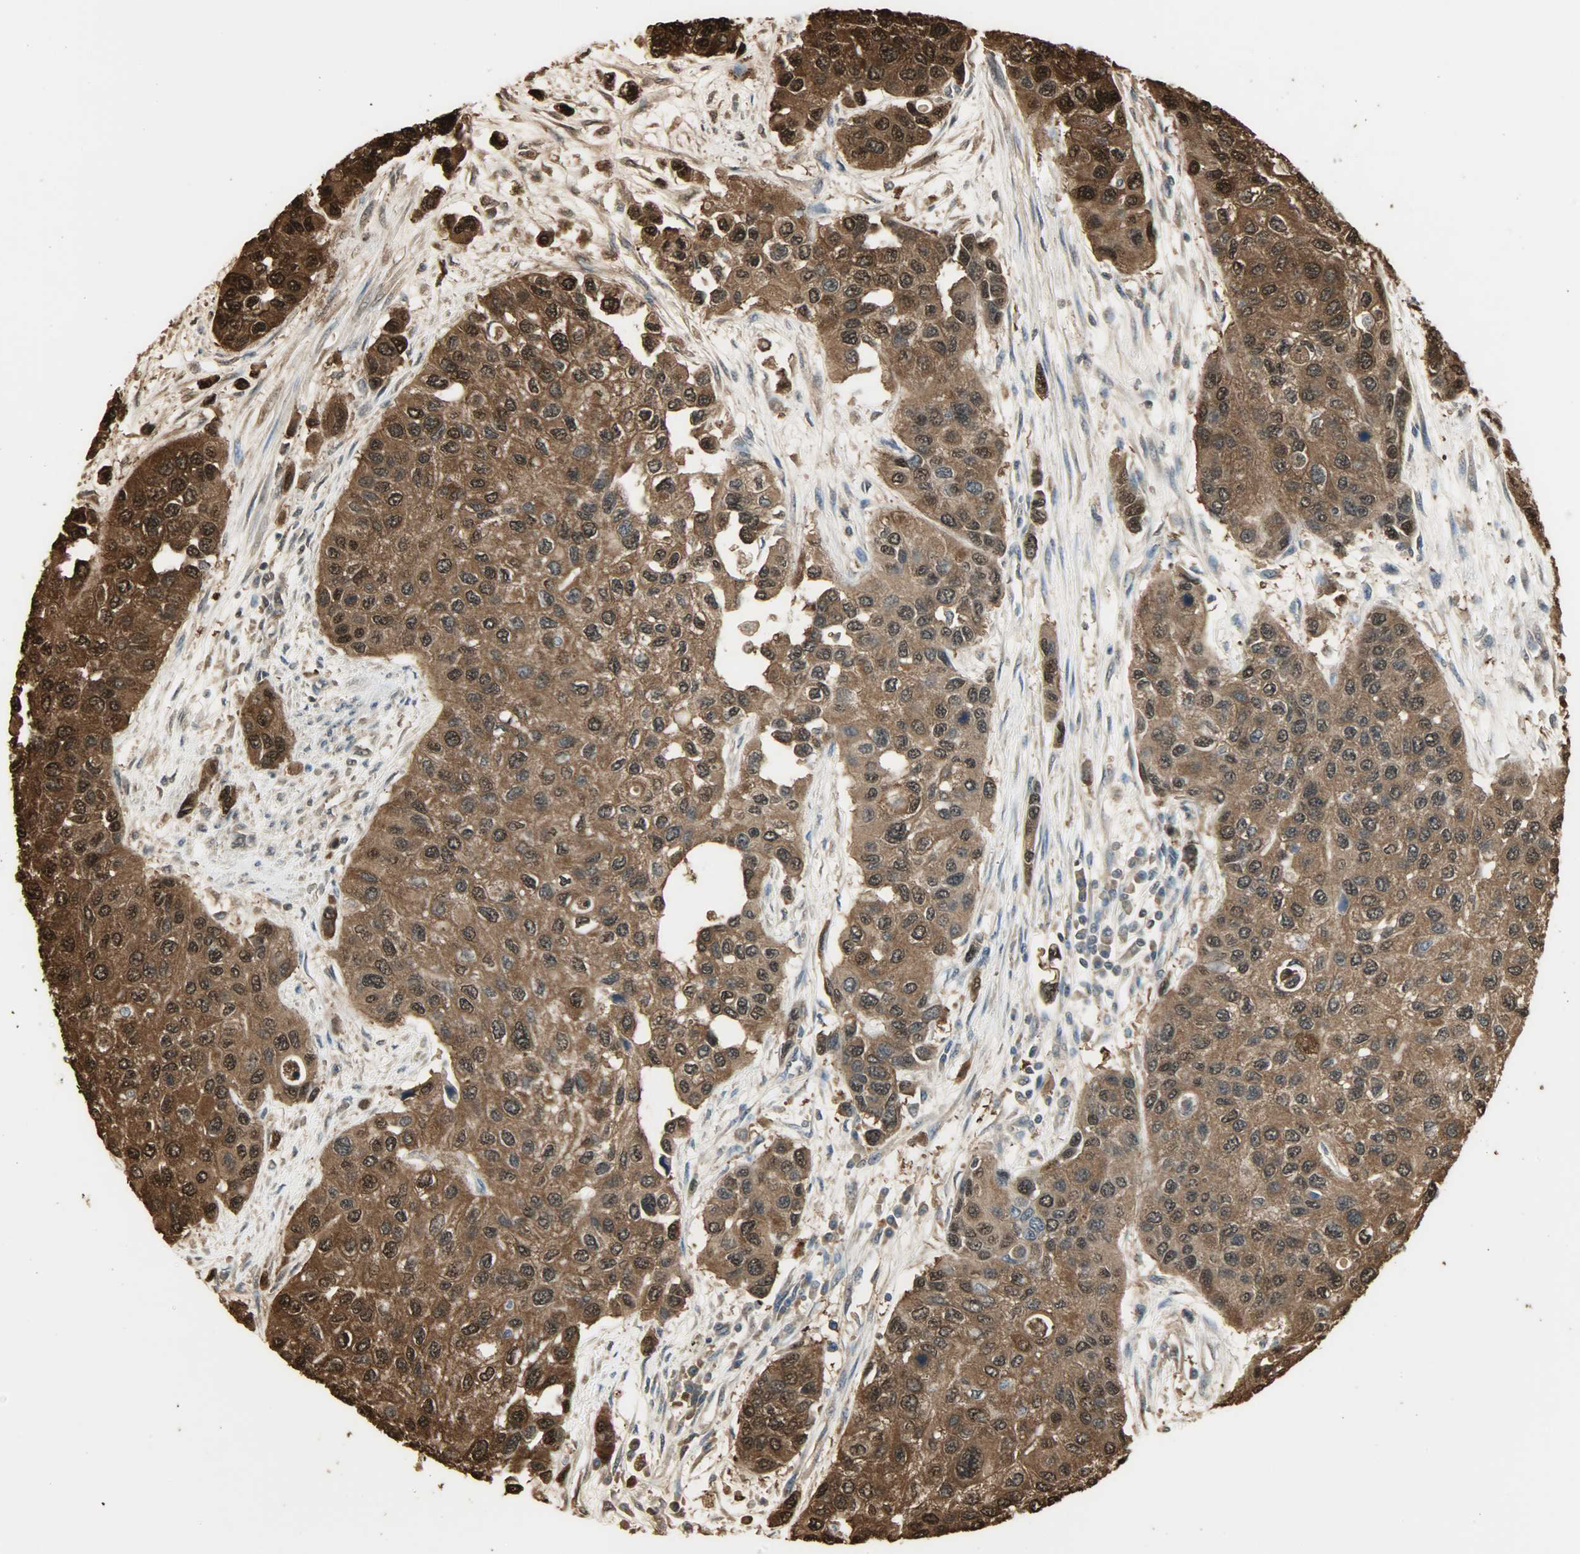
{"staining": {"intensity": "strong", "quantity": ">75%", "location": "cytoplasmic/membranous,nuclear"}, "tissue": "urothelial cancer", "cell_type": "Tumor cells", "image_type": "cancer", "snomed": [{"axis": "morphology", "description": "Urothelial carcinoma, High grade"}, {"axis": "topography", "description": "Urinary bladder"}], "caption": "Urothelial cancer stained for a protein (brown) exhibits strong cytoplasmic/membranous and nuclear positive positivity in about >75% of tumor cells.", "gene": "YWHAZ", "patient": {"sex": "female", "age": 56}}